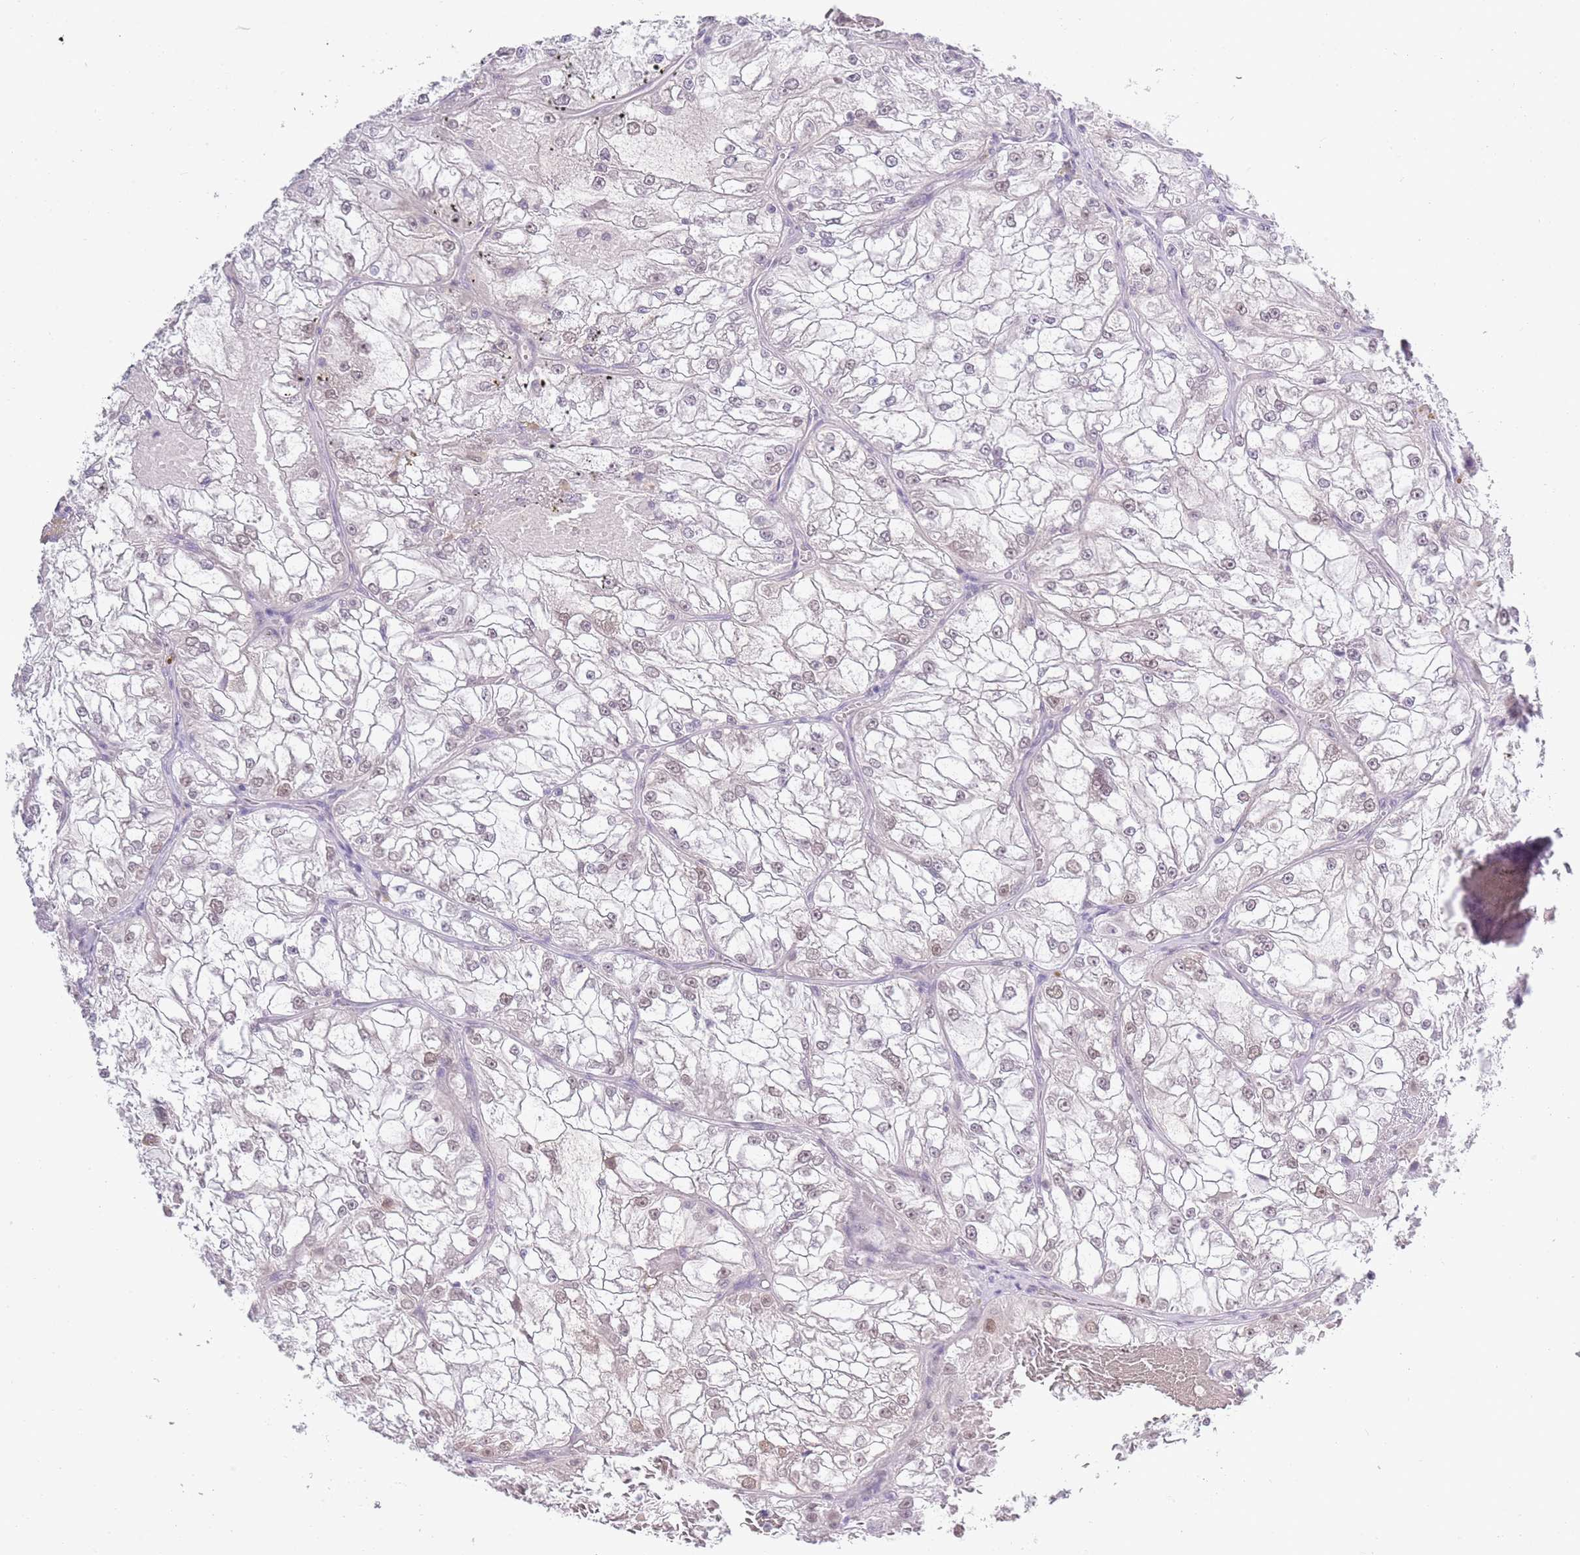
{"staining": {"intensity": "negative", "quantity": "none", "location": "none"}, "tissue": "renal cancer", "cell_type": "Tumor cells", "image_type": "cancer", "snomed": [{"axis": "morphology", "description": "Adenocarcinoma, NOS"}, {"axis": "topography", "description": "Kidney"}], "caption": "Adenocarcinoma (renal) stained for a protein using immunohistochemistry shows no positivity tumor cells.", "gene": "SEPHS2", "patient": {"sex": "female", "age": 72}}